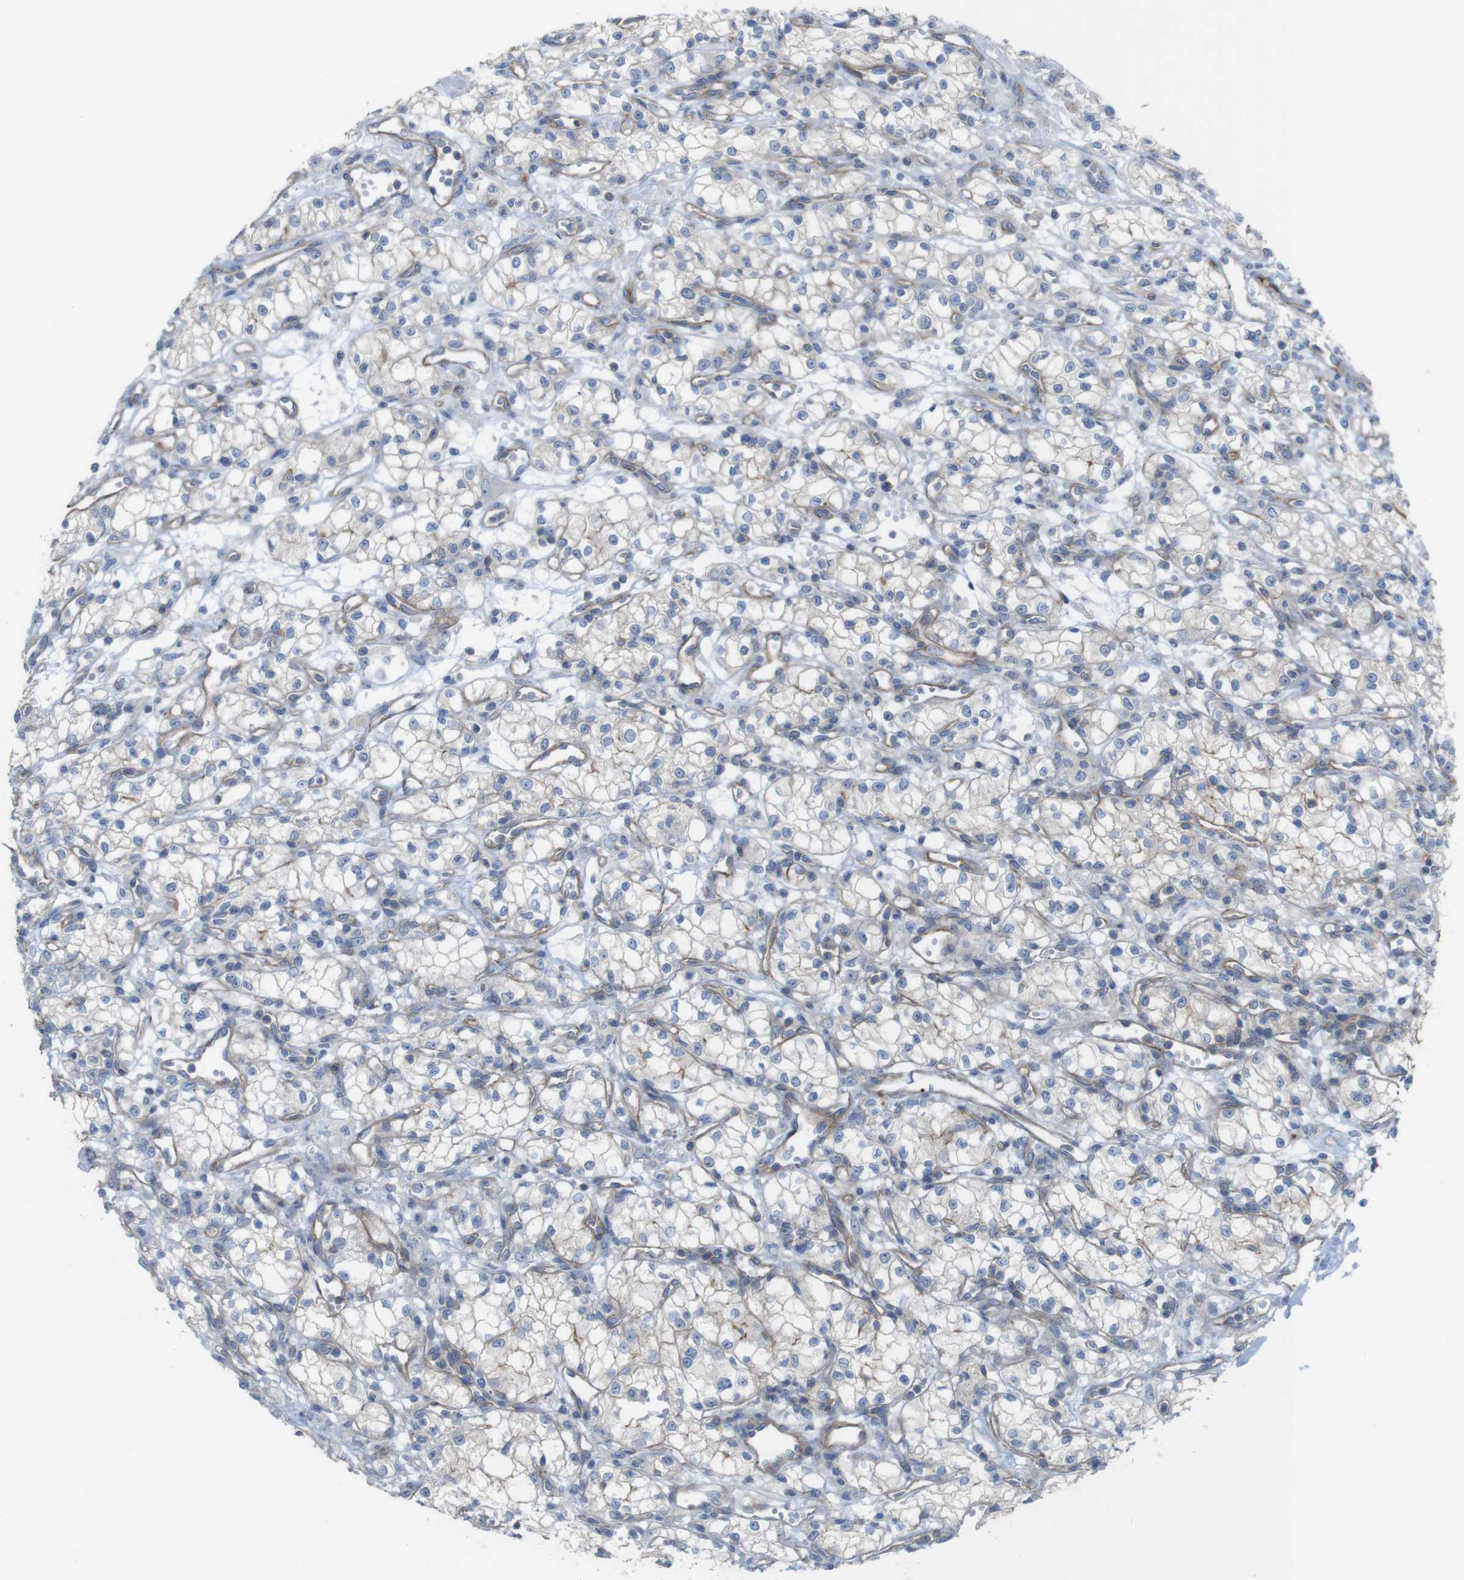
{"staining": {"intensity": "weak", "quantity": "25%-75%", "location": "cytoplasmic/membranous"}, "tissue": "renal cancer", "cell_type": "Tumor cells", "image_type": "cancer", "snomed": [{"axis": "morphology", "description": "Normal tissue, NOS"}, {"axis": "morphology", "description": "Adenocarcinoma, NOS"}, {"axis": "topography", "description": "Kidney"}], "caption": "Immunohistochemical staining of human renal cancer demonstrates low levels of weak cytoplasmic/membranous positivity in about 25%-75% of tumor cells. The protein of interest is shown in brown color, while the nuclei are stained blue.", "gene": "PREX2", "patient": {"sex": "male", "age": 59}}